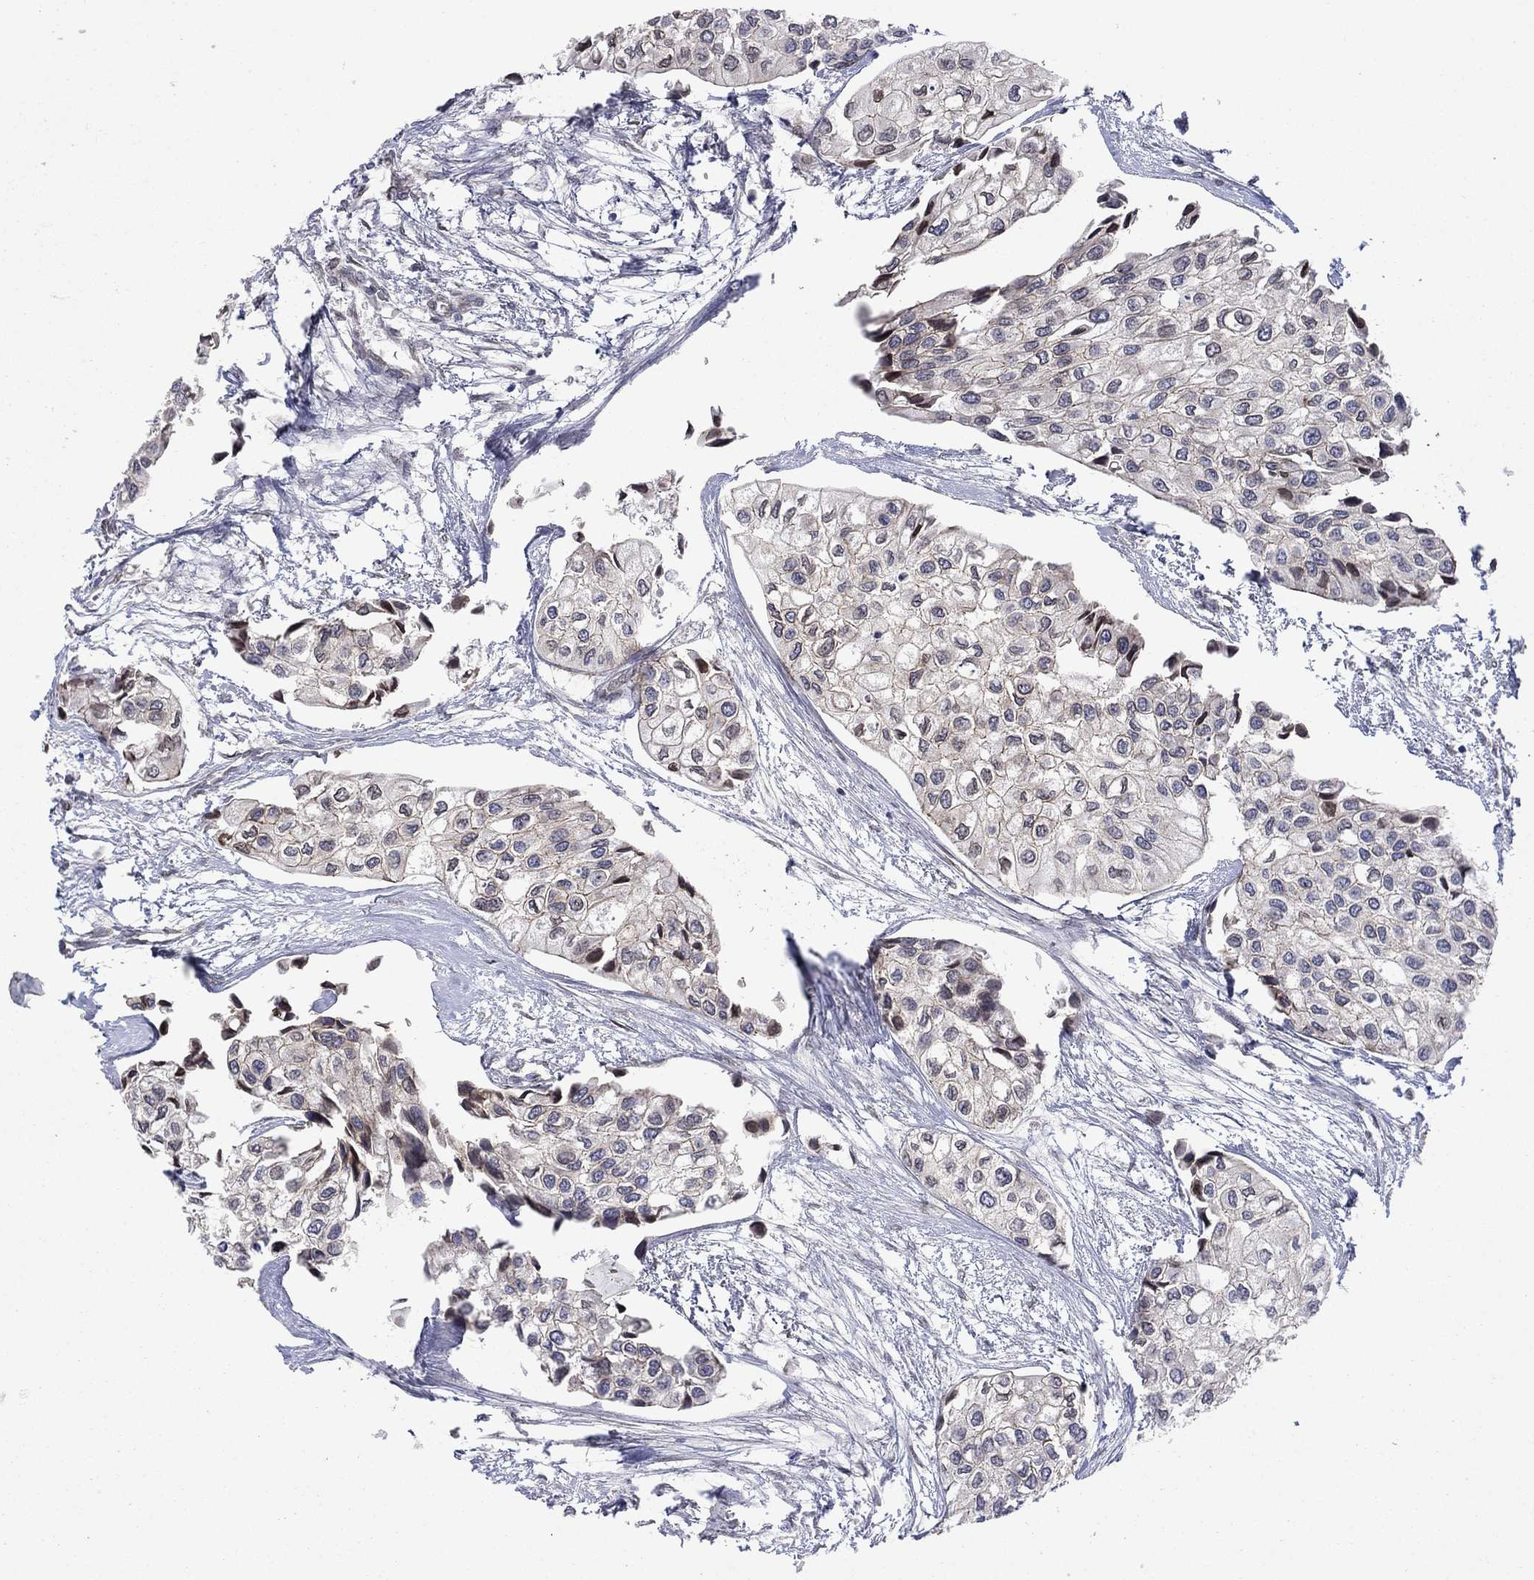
{"staining": {"intensity": "negative", "quantity": "none", "location": "none"}, "tissue": "urothelial cancer", "cell_type": "Tumor cells", "image_type": "cancer", "snomed": [{"axis": "morphology", "description": "Urothelial carcinoma, High grade"}, {"axis": "topography", "description": "Urinary bladder"}], "caption": "This is an immunohistochemistry (IHC) histopathology image of human high-grade urothelial carcinoma. There is no staining in tumor cells.", "gene": "EMC9", "patient": {"sex": "male", "age": 73}}